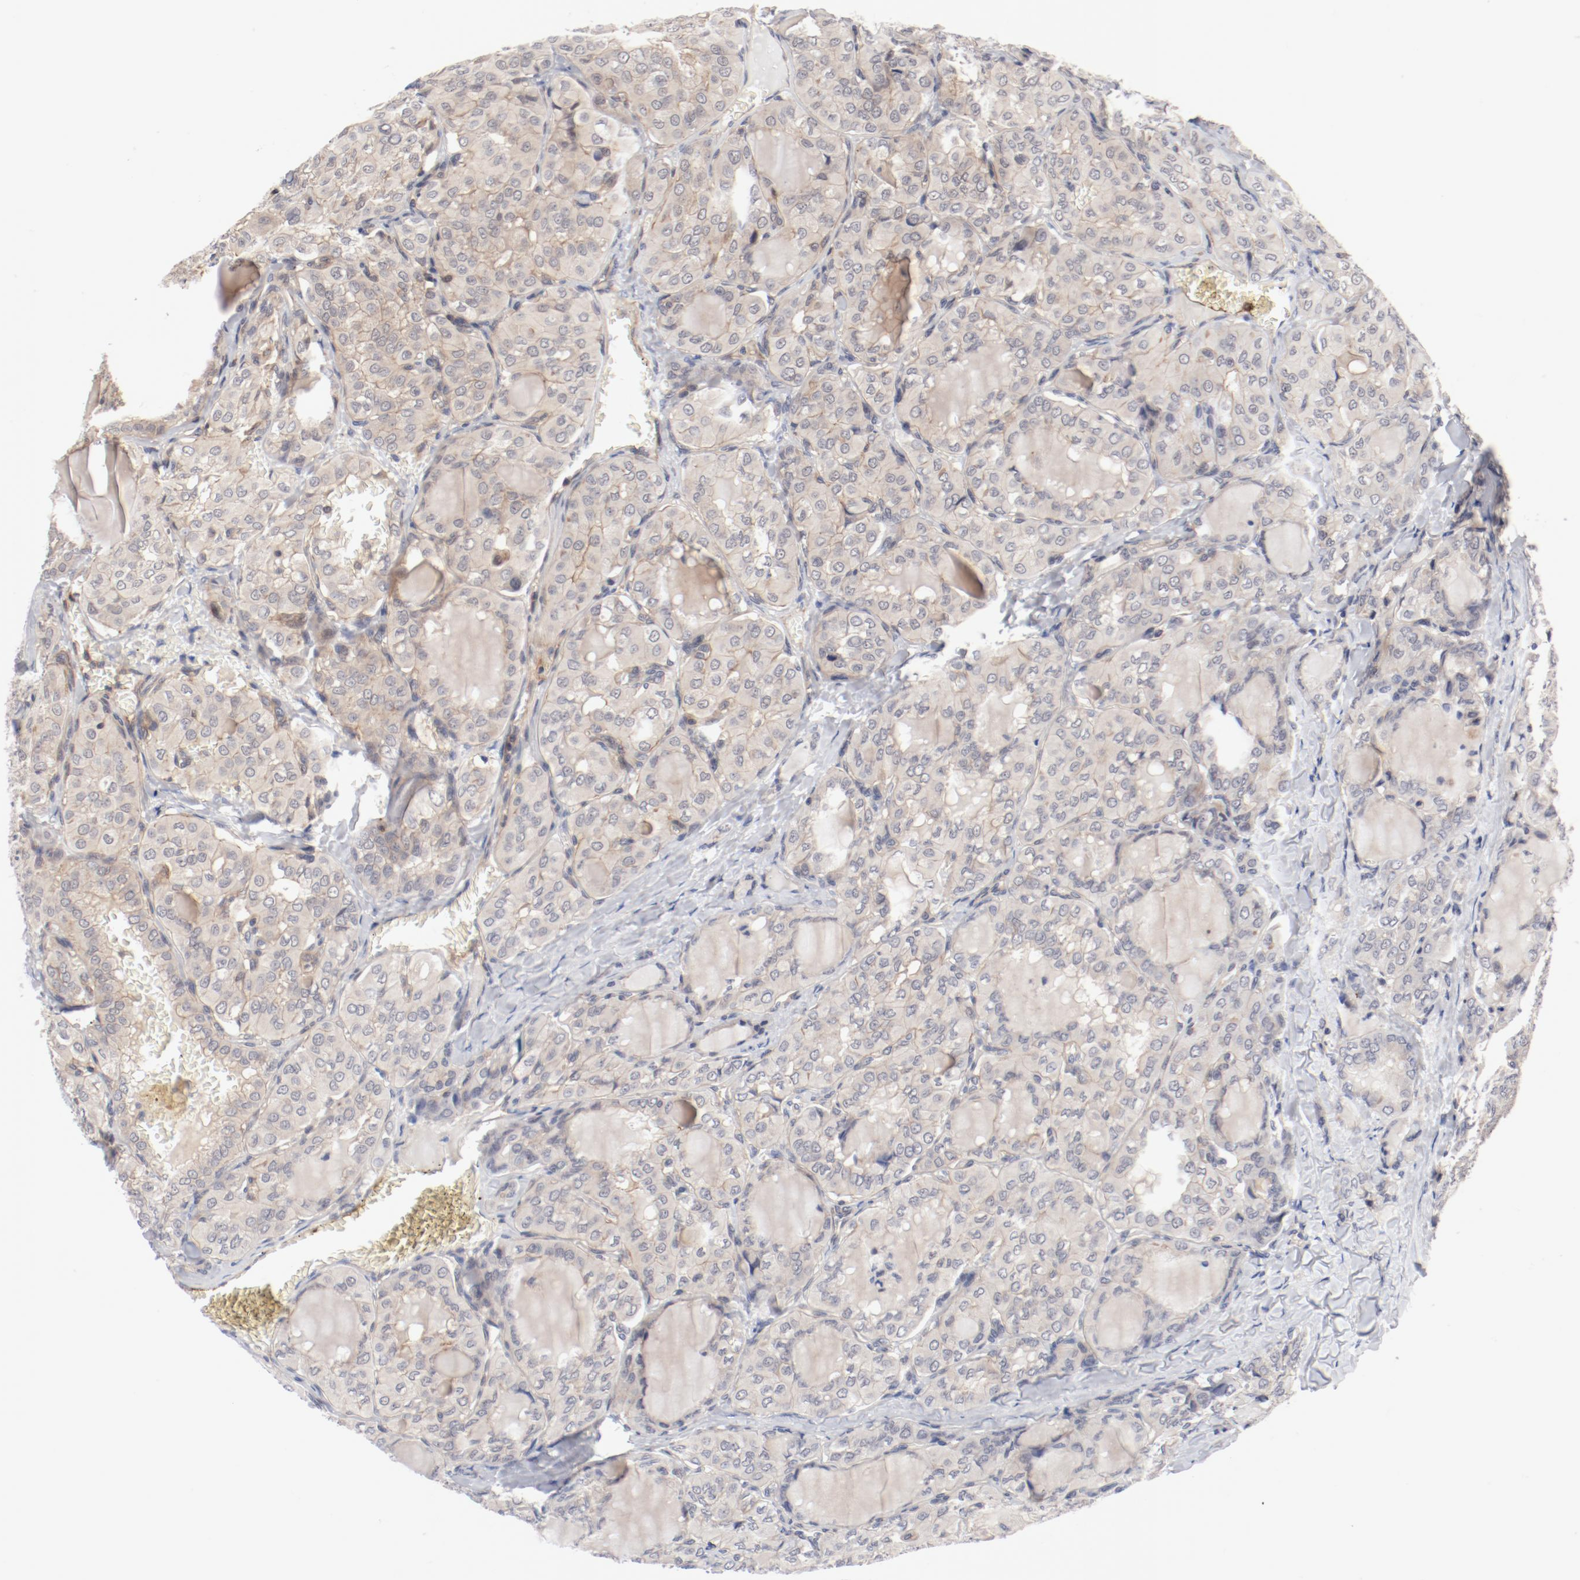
{"staining": {"intensity": "weak", "quantity": "<25%", "location": "cytoplasmic/membranous"}, "tissue": "thyroid cancer", "cell_type": "Tumor cells", "image_type": "cancer", "snomed": [{"axis": "morphology", "description": "Papillary adenocarcinoma, NOS"}, {"axis": "topography", "description": "Thyroid gland"}], "caption": "Tumor cells show no significant staining in papillary adenocarcinoma (thyroid). (DAB (3,3'-diaminobenzidine) immunohistochemistry, high magnification).", "gene": "ZNF267", "patient": {"sex": "male", "age": 20}}